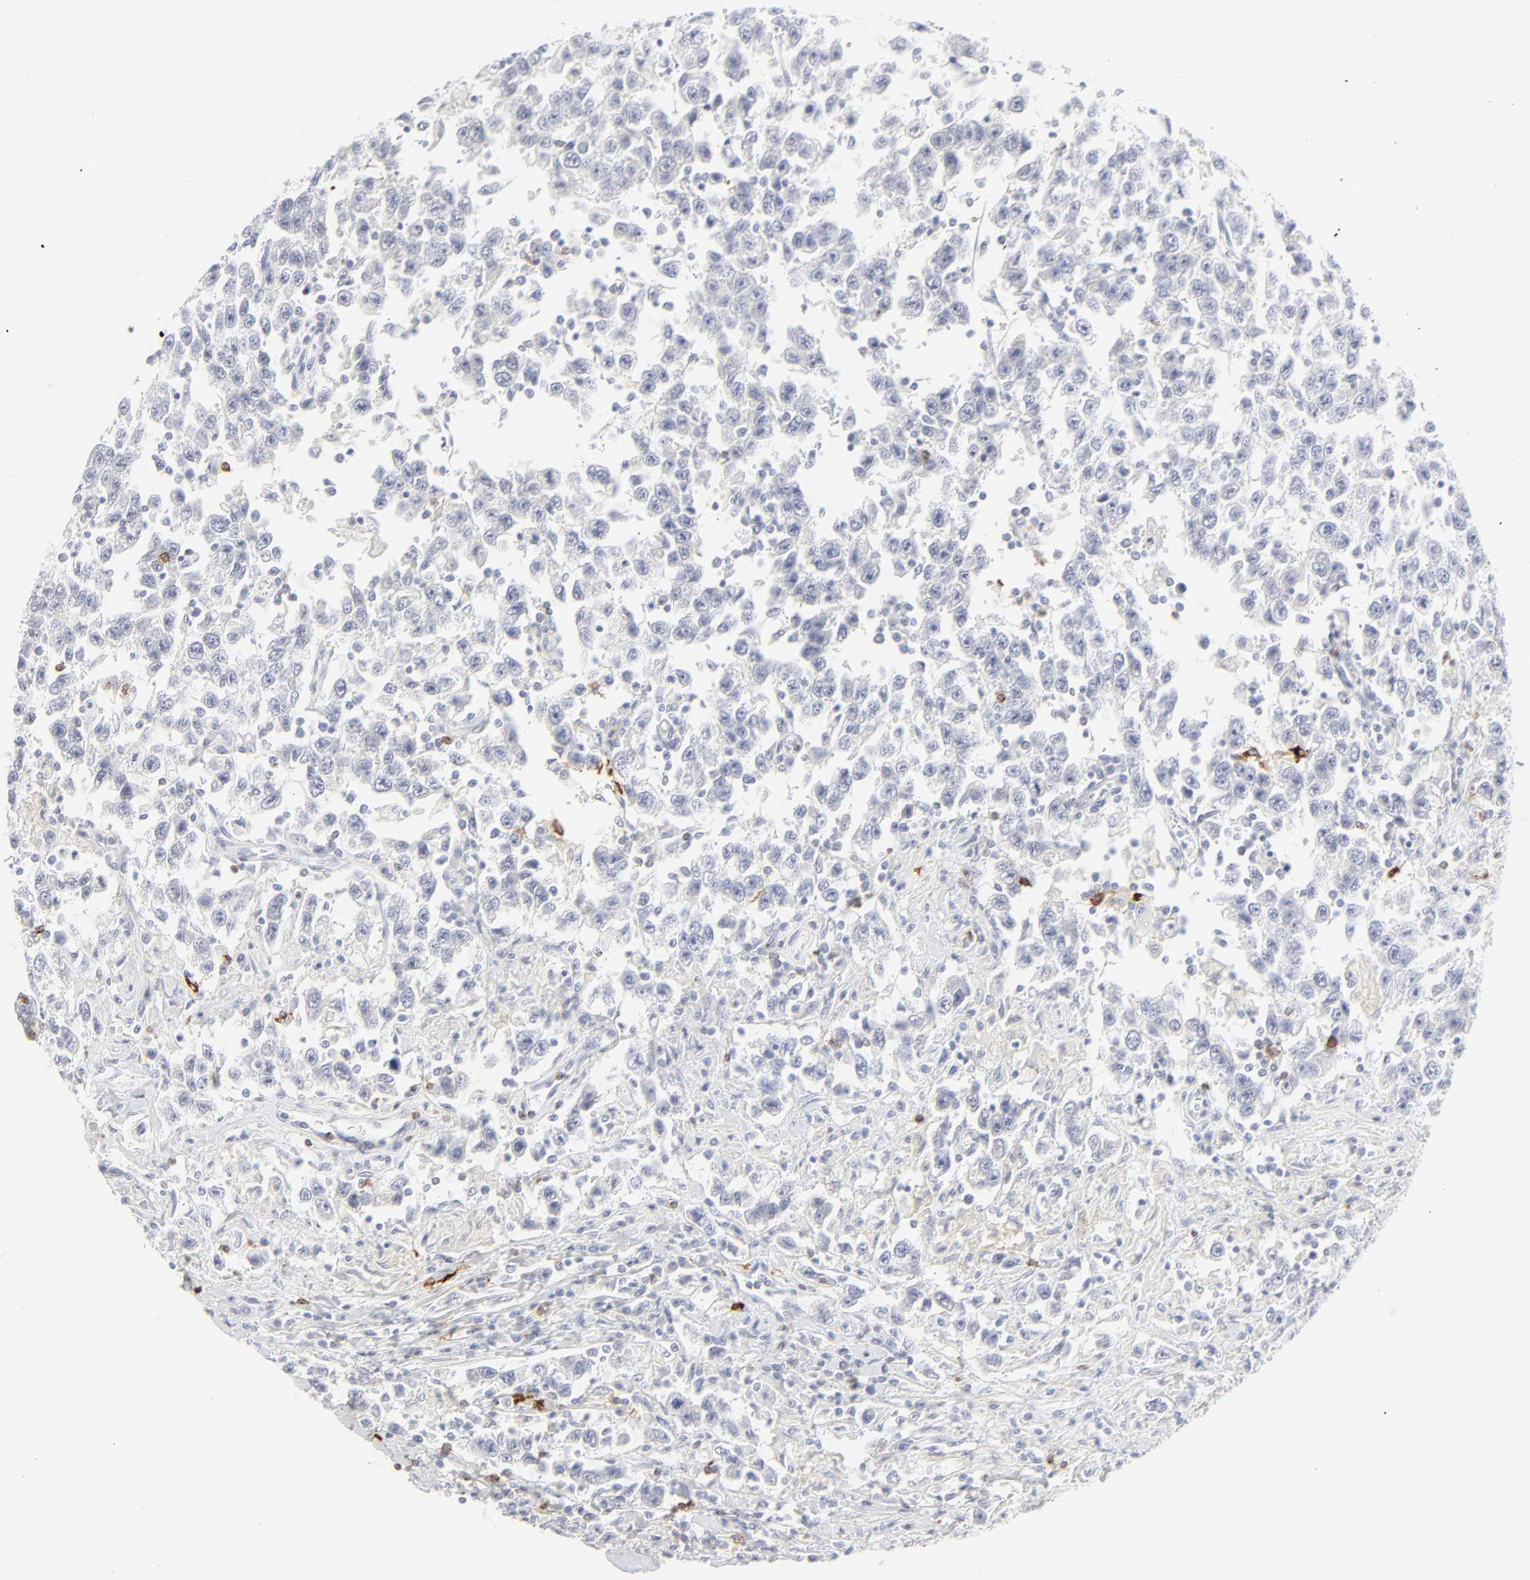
{"staining": {"intensity": "negative", "quantity": "none", "location": "none"}, "tissue": "testis cancer", "cell_type": "Tumor cells", "image_type": "cancer", "snomed": [{"axis": "morphology", "description": "Seminoma, NOS"}, {"axis": "topography", "description": "Testis"}], "caption": "Tumor cells show no significant expression in testis seminoma.", "gene": "CCR7", "patient": {"sex": "male", "age": 41}}